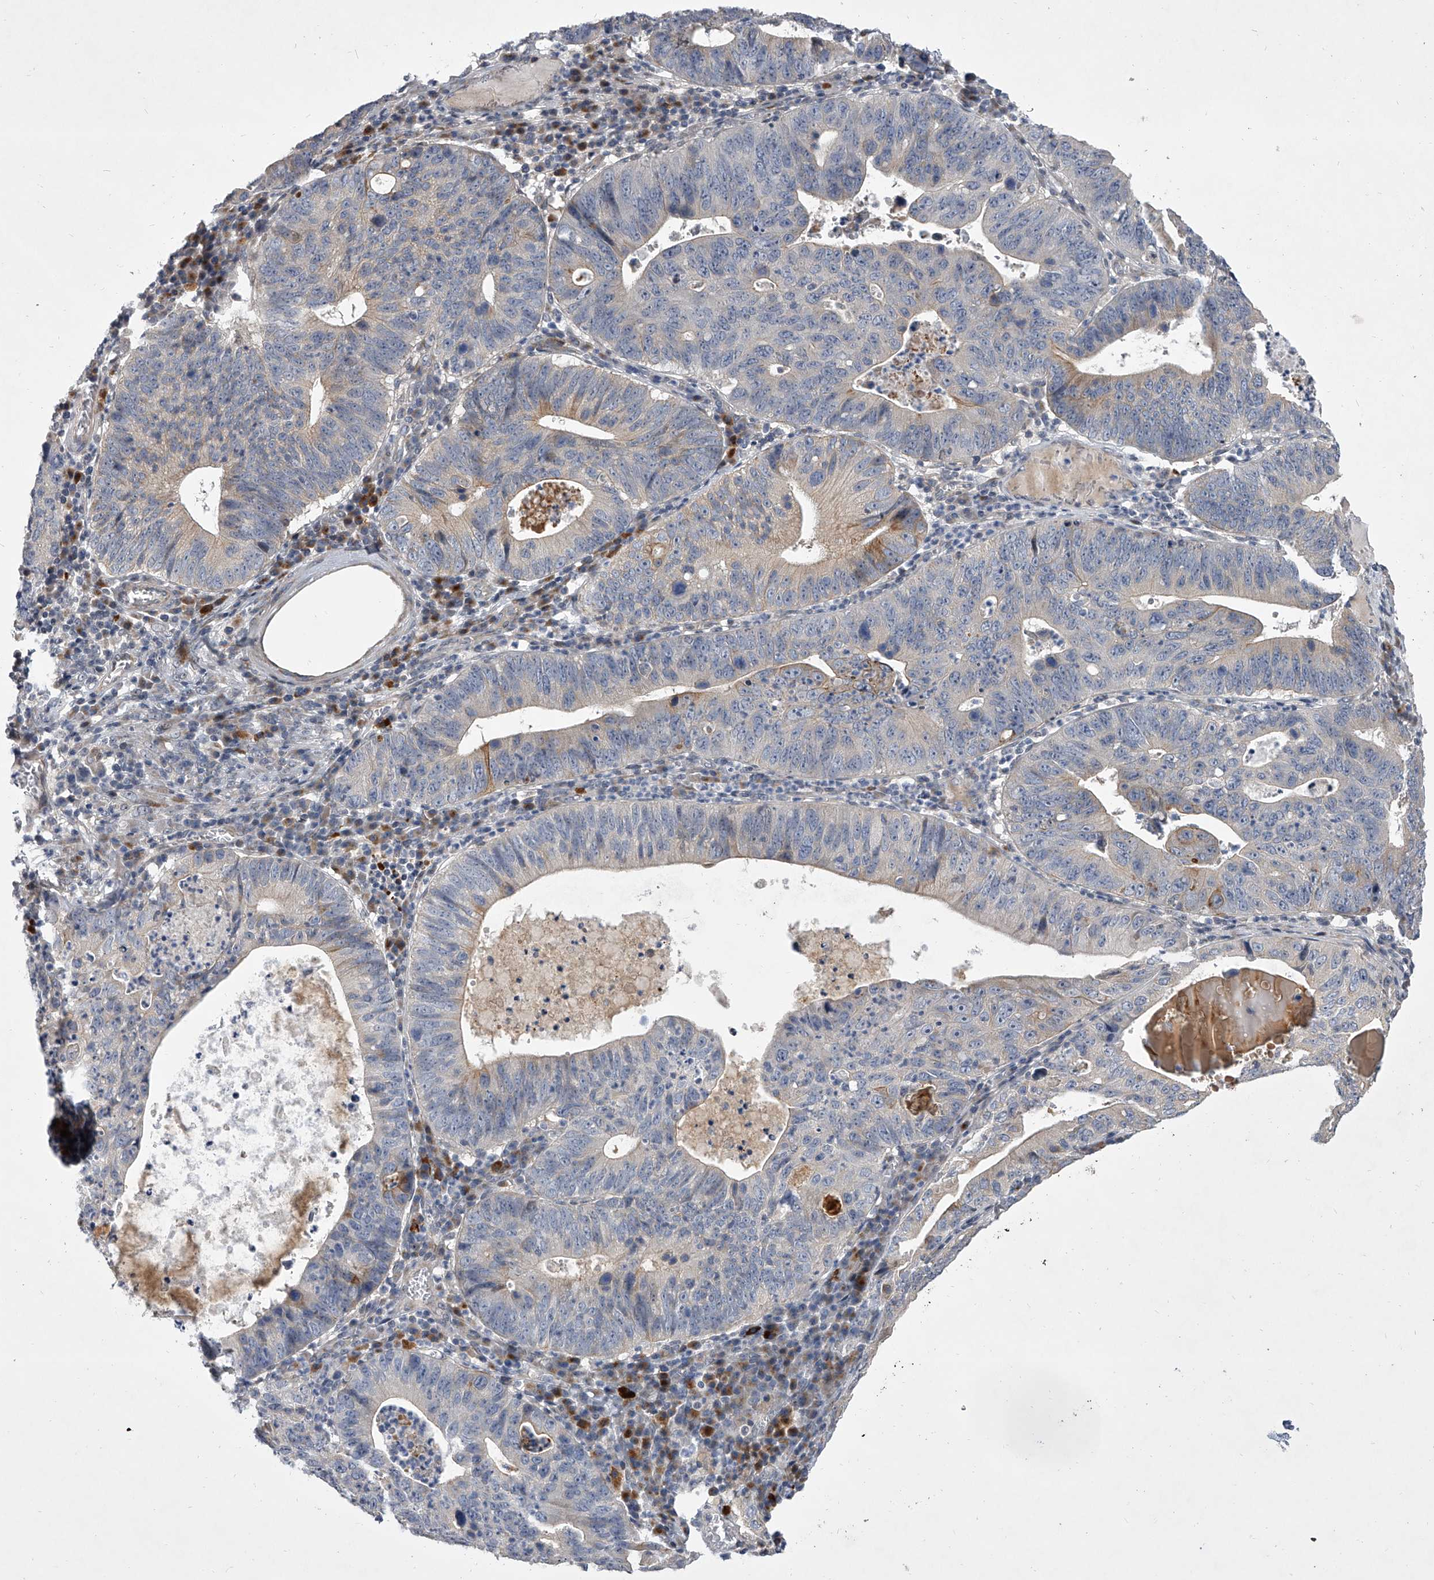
{"staining": {"intensity": "negative", "quantity": "none", "location": "none"}, "tissue": "stomach cancer", "cell_type": "Tumor cells", "image_type": "cancer", "snomed": [{"axis": "morphology", "description": "Adenocarcinoma, NOS"}, {"axis": "topography", "description": "Stomach"}], "caption": "A micrograph of human adenocarcinoma (stomach) is negative for staining in tumor cells.", "gene": "HEATR6", "patient": {"sex": "male", "age": 59}}